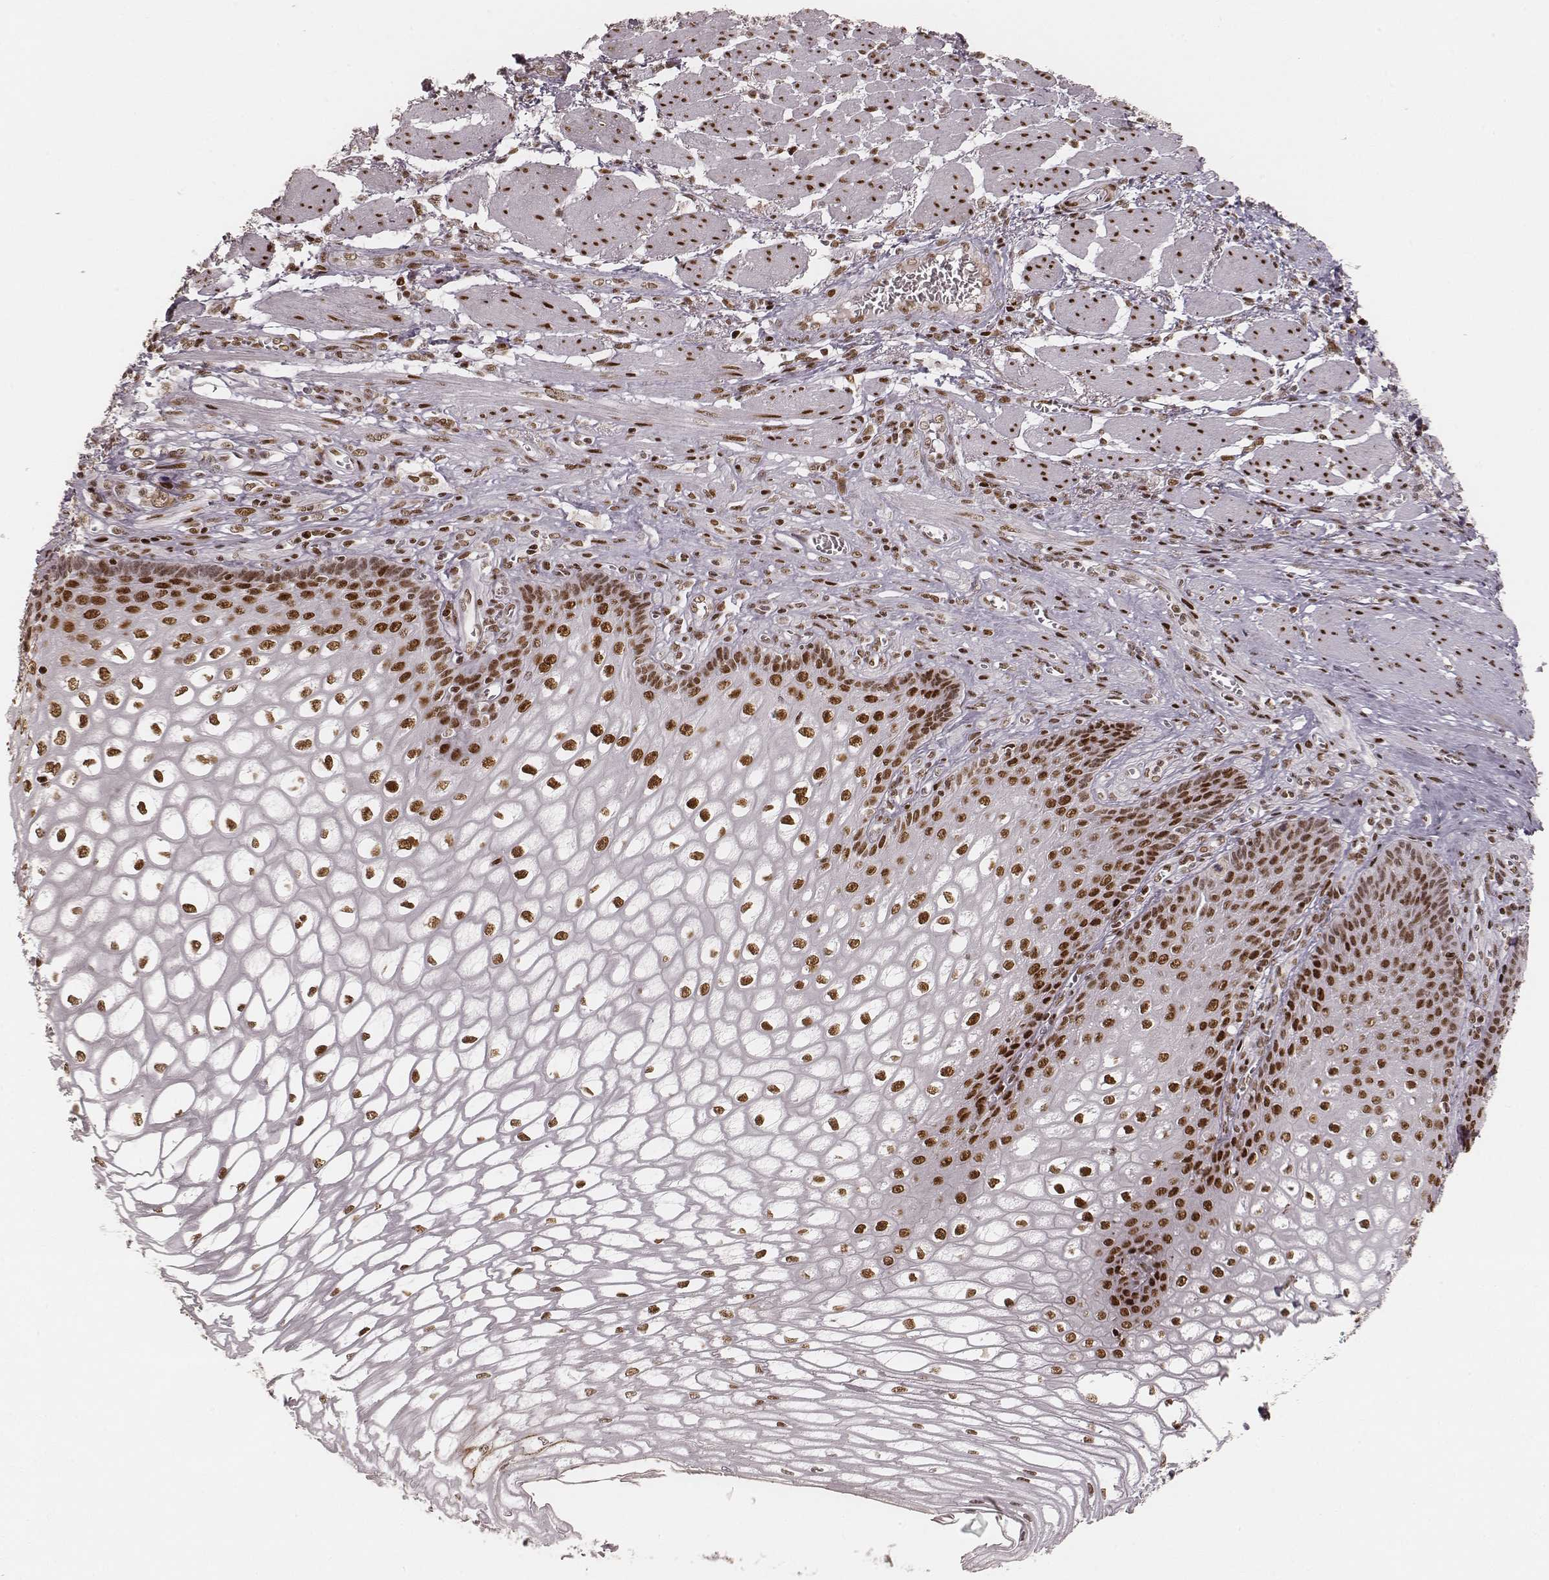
{"staining": {"intensity": "strong", "quantity": ">75%", "location": "nuclear"}, "tissue": "esophagus", "cell_type": "Squamous epithelial cells", "image_type": "normal", "snomed": [{"axis": "morphology", "description": "Normal tissue, NOS"}, {"axis": "topography", "description": "Esophagus"}], "caption": "An immunohistochemistry micrograph of normal tissue is shown. Protein staining in brown highlights strong nuclear positivity in esophagus within squamous epithelial cells.", "gene": "HNRNPC", "patient": {"sex": "male", "age": 58}}